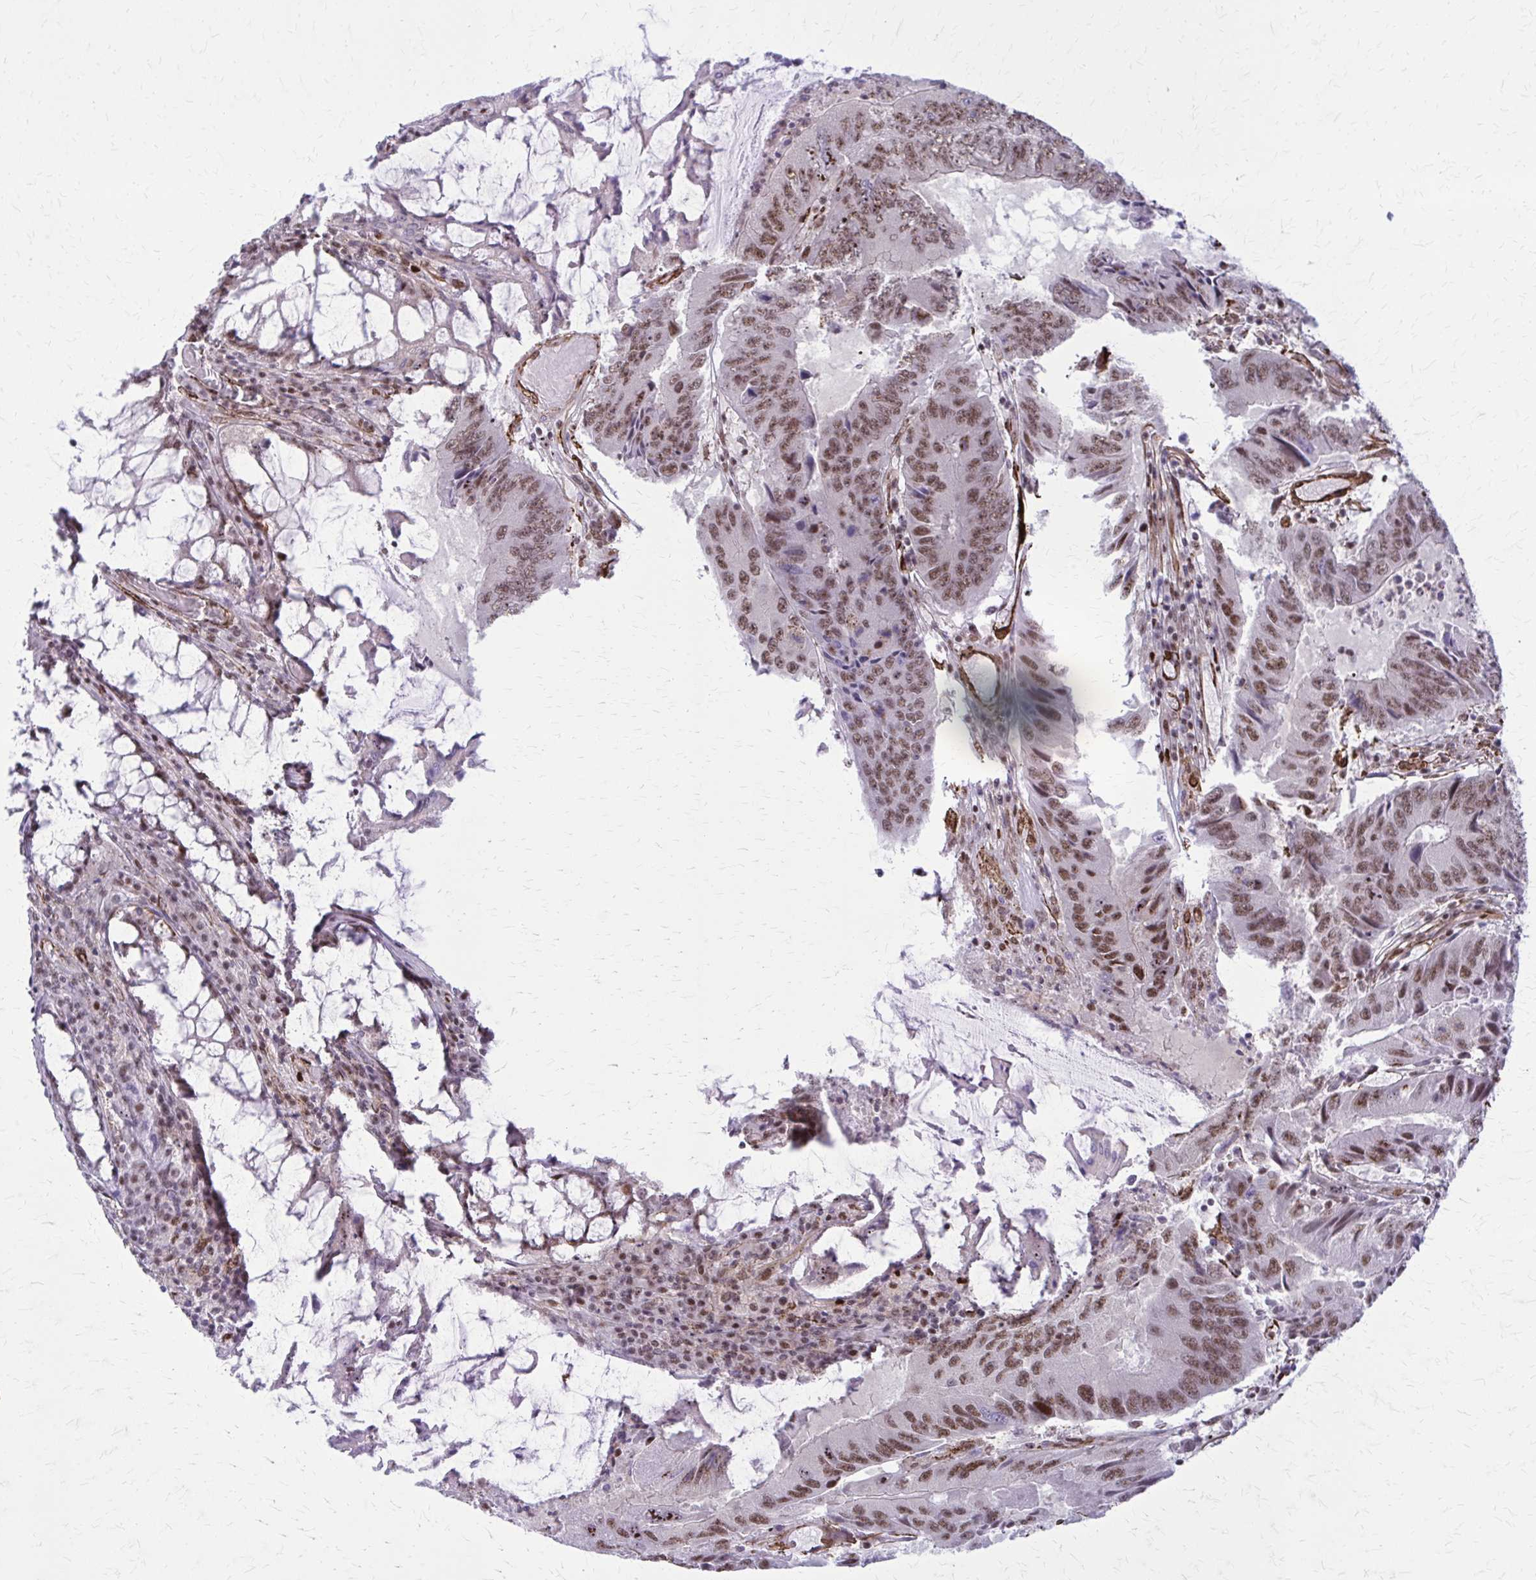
{"staining": {"intensity": "moderate", "quantity": ">75%", "location": "nuclear"}, "tissue": "colorectal cancer", "cell_type": "Tumor cells", "image_type": "cancer", "snomed": [{"axis": "morphology", "description": "Adenocarcinoma, NOS"}, {"axis": "topography", "description": "Colon"}], "caption": "Colorectal cancer stained with a protein marker reveals moderate staining in tumor cells.", "gene": "NRBF2", "patient": {"sex": "male", "age": 53}}